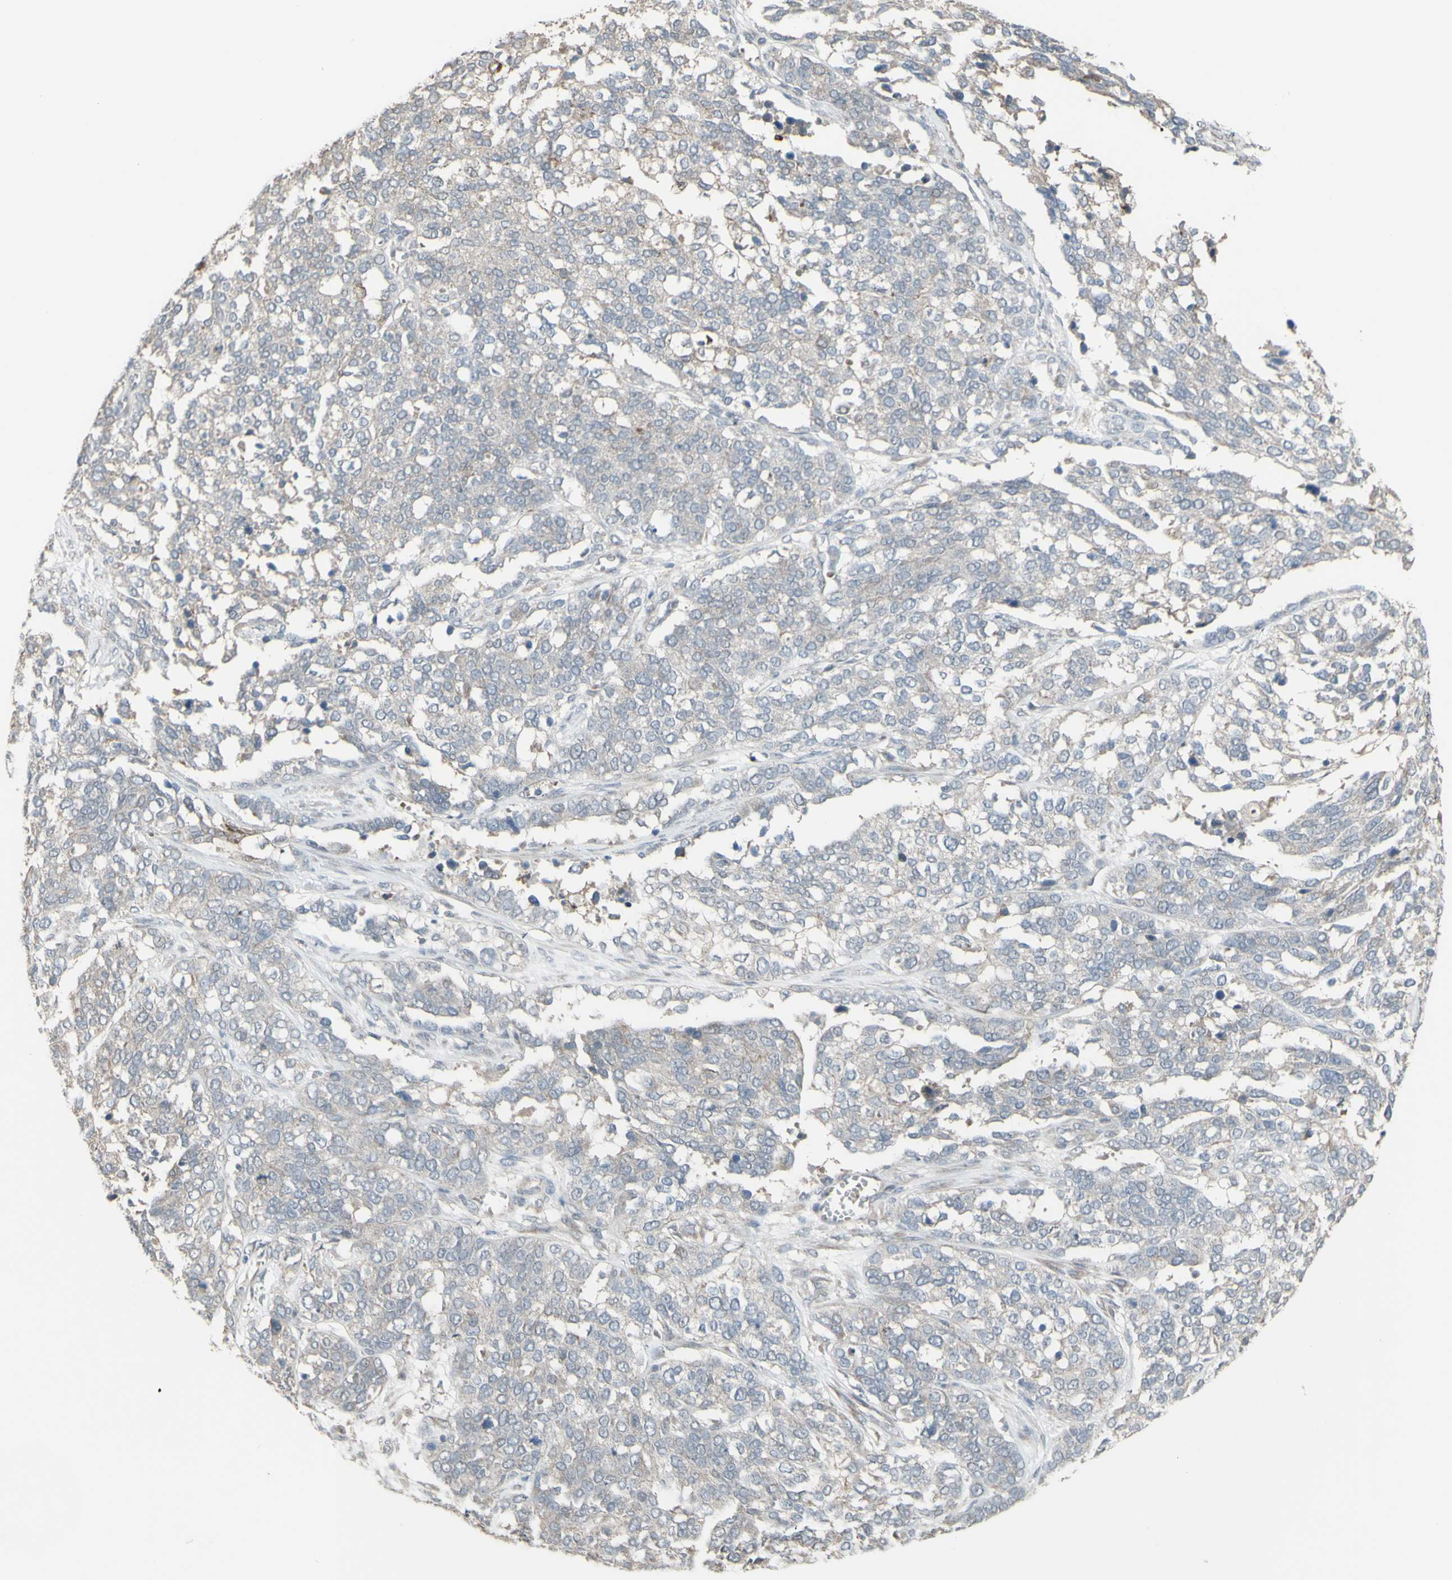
{"staining": {"intensity": "weak", "quantity": ">75%", "location": "cytoplasmic/membranous"}, "tissue": "ovarian cancer", "cell_type": "Tumor cells", "image_type": "cancer", "snomed": [{"axis": "morphology", "description": "Cystadenocarcinoma, serous, NOS"}, {"axis": "topography", "description": "Ovary"}], "caption": "This image displays ovarian serous cystadenocarcinoma stained with immunohistochemistry to label a protein in brown. The cytoplasmic/membranous of tumor cells show weak positivity for the protein. Nuclei are counter-stained blue.", "gene": "GRAMD1B", "patient": {"sex": "female", "age": 44}}